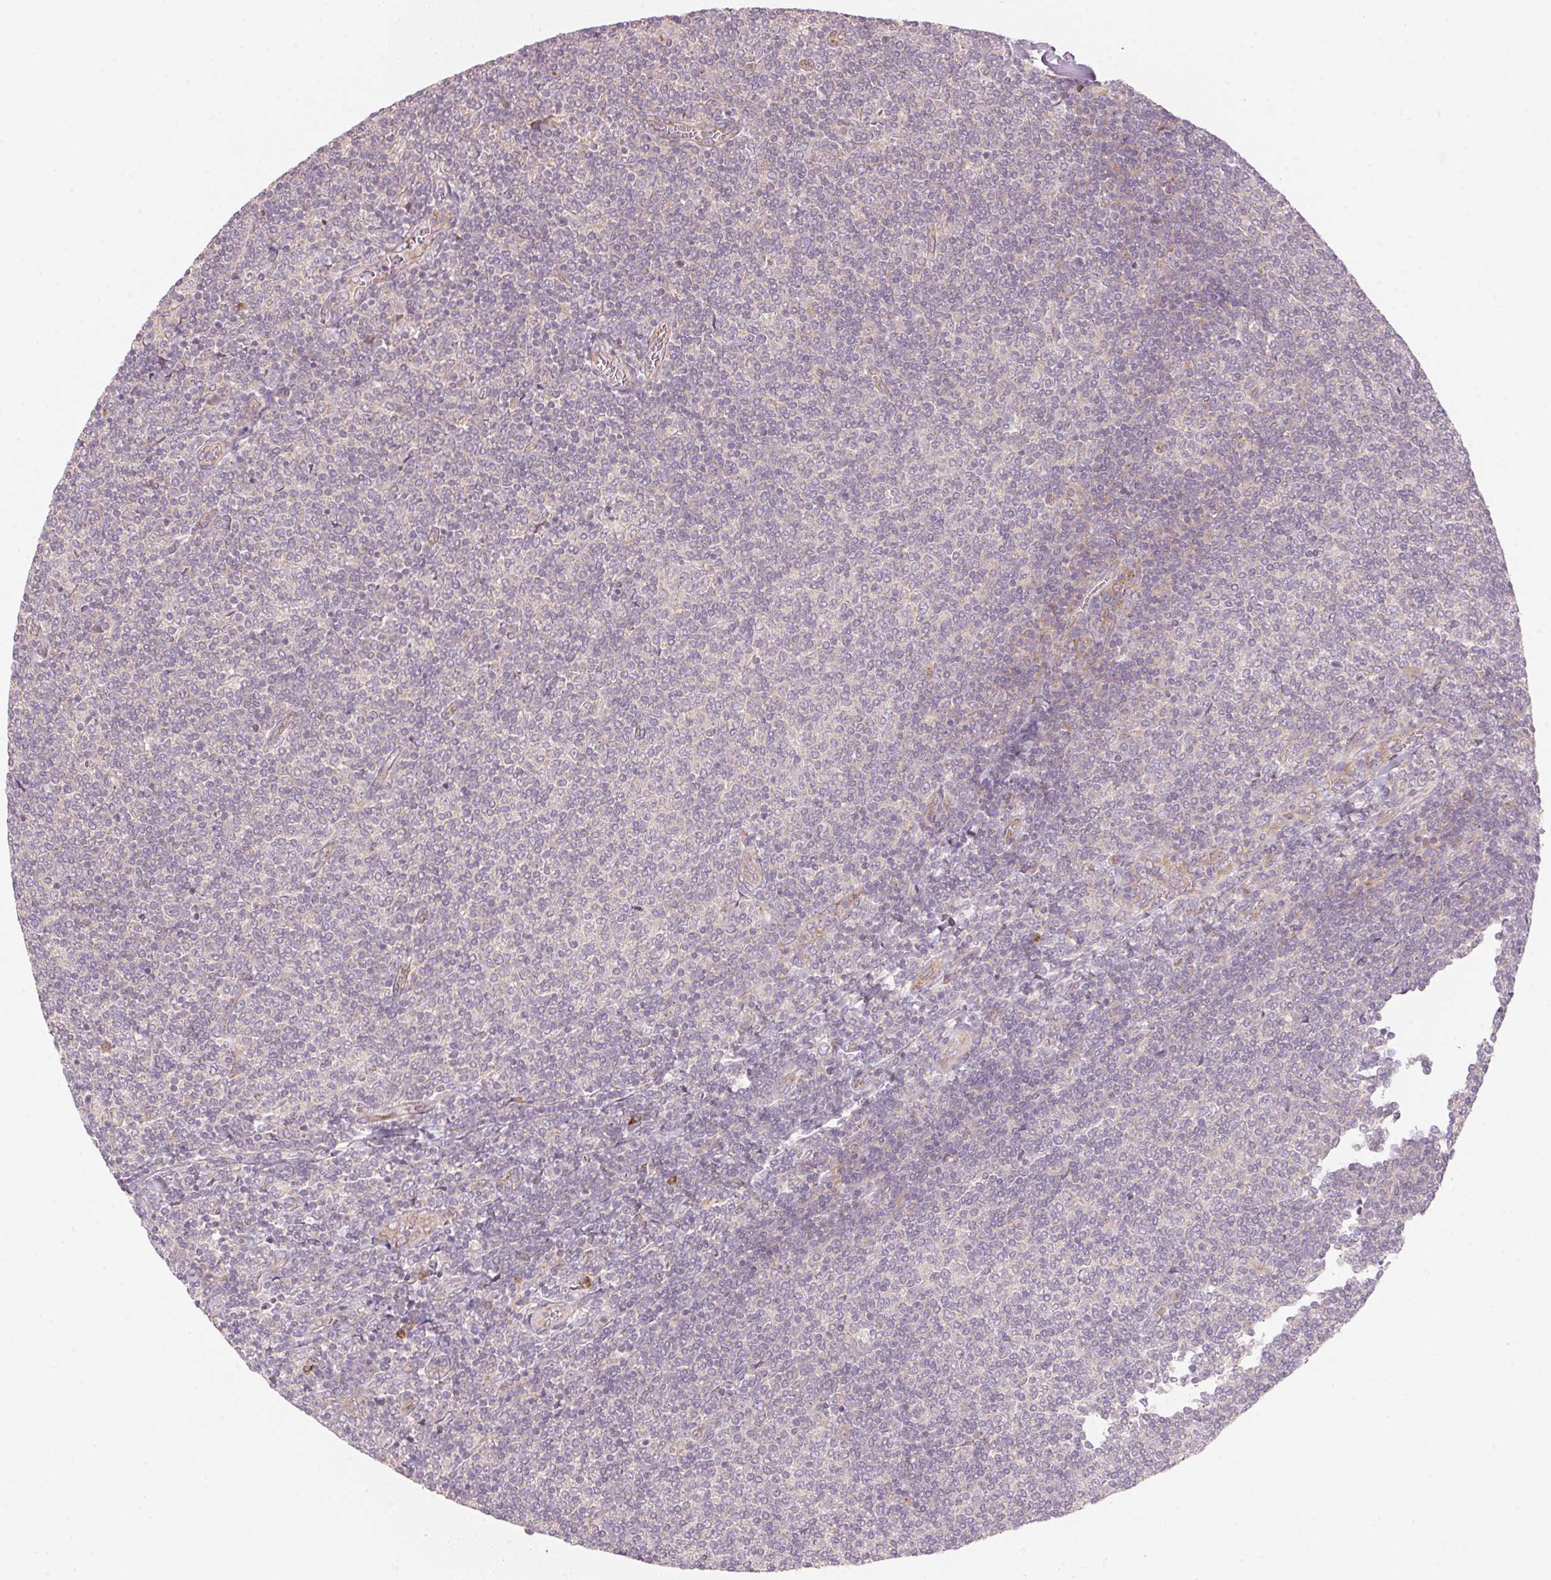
{"staining": {"intensity": "negative", "quantity": "none", "location": "none"}, "tissue": "lymphoma", "cell_type": "Tumor cells", "image_type": "cancer", "snomed": [{"axis": "morphology", "description": "Malignant lymphoma, non-Hodgkin's type, Low grade"}, {"axis": "topography", "description": "Lymph node"}], "caption": "This micrograph is of lymphoma stained with immunohistochemistry (IHC) to label a protein in brown with the nuclei are counter-stained blue. There is no staining in tumor cells.", "gene": "BLOC1S2", "patient": {"sex": "male", "age": 52}}